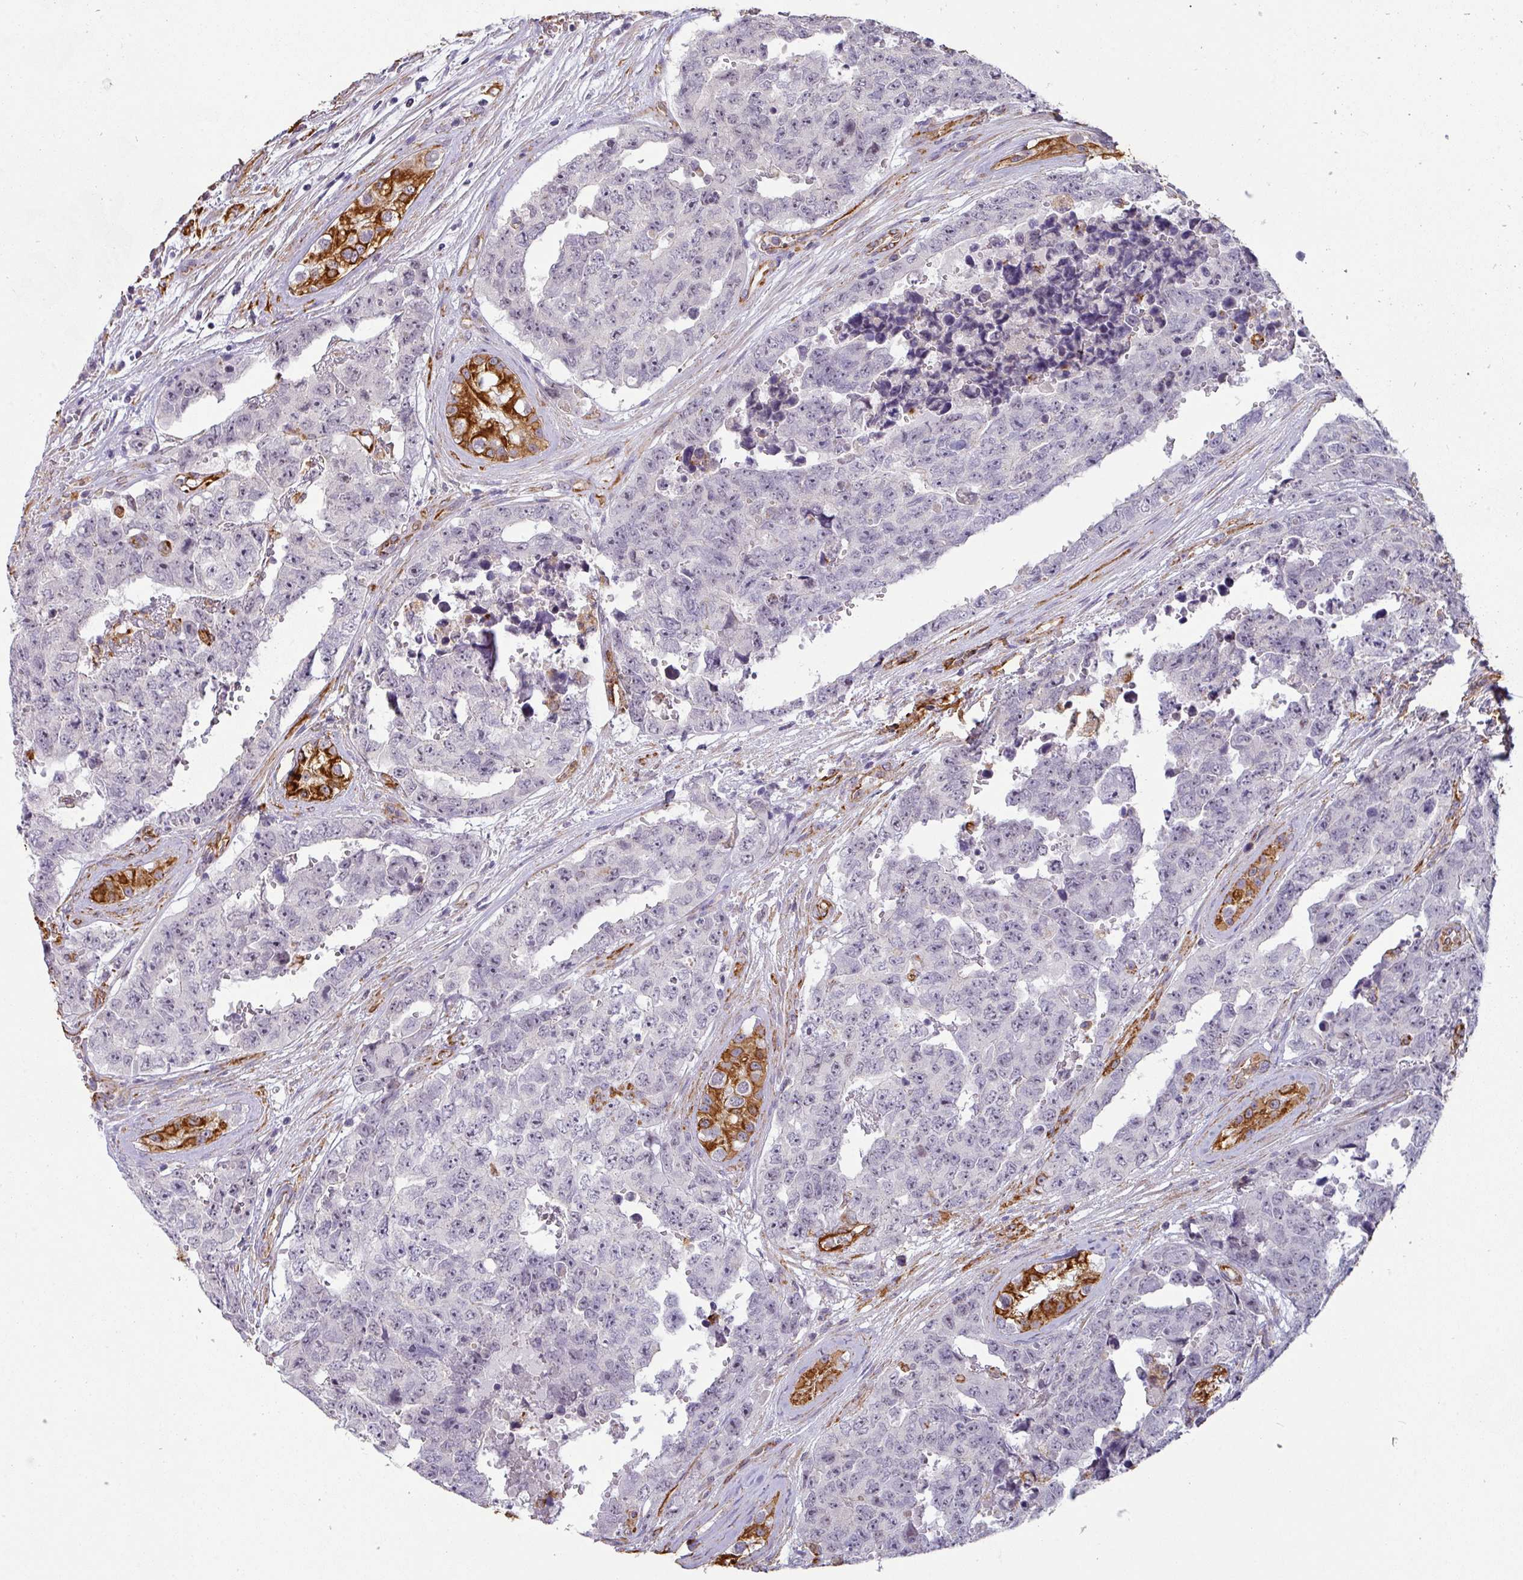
{"staining": {"intensity": "negative", "quantity": "none", "location": "none"}, "tissue": "testis cancer", "cell_type": "Tumor cells", "image_type": "cancer", "snomed": [{"axis": "morphology", "description": "Normal tissue, NOS"}, {"axis": "morphology", "description": "Carcinoma, Embryonal, NOS"}, {"axis": "topography", "description": "Testis"}, {"axis": "topography", "description": "Epididymis"}], "caption": "Tumor cells are negative for brown protein staining in testis cancer.", "gene": "ZNF280C", "patient": {"sex": "male", "age": 25}}